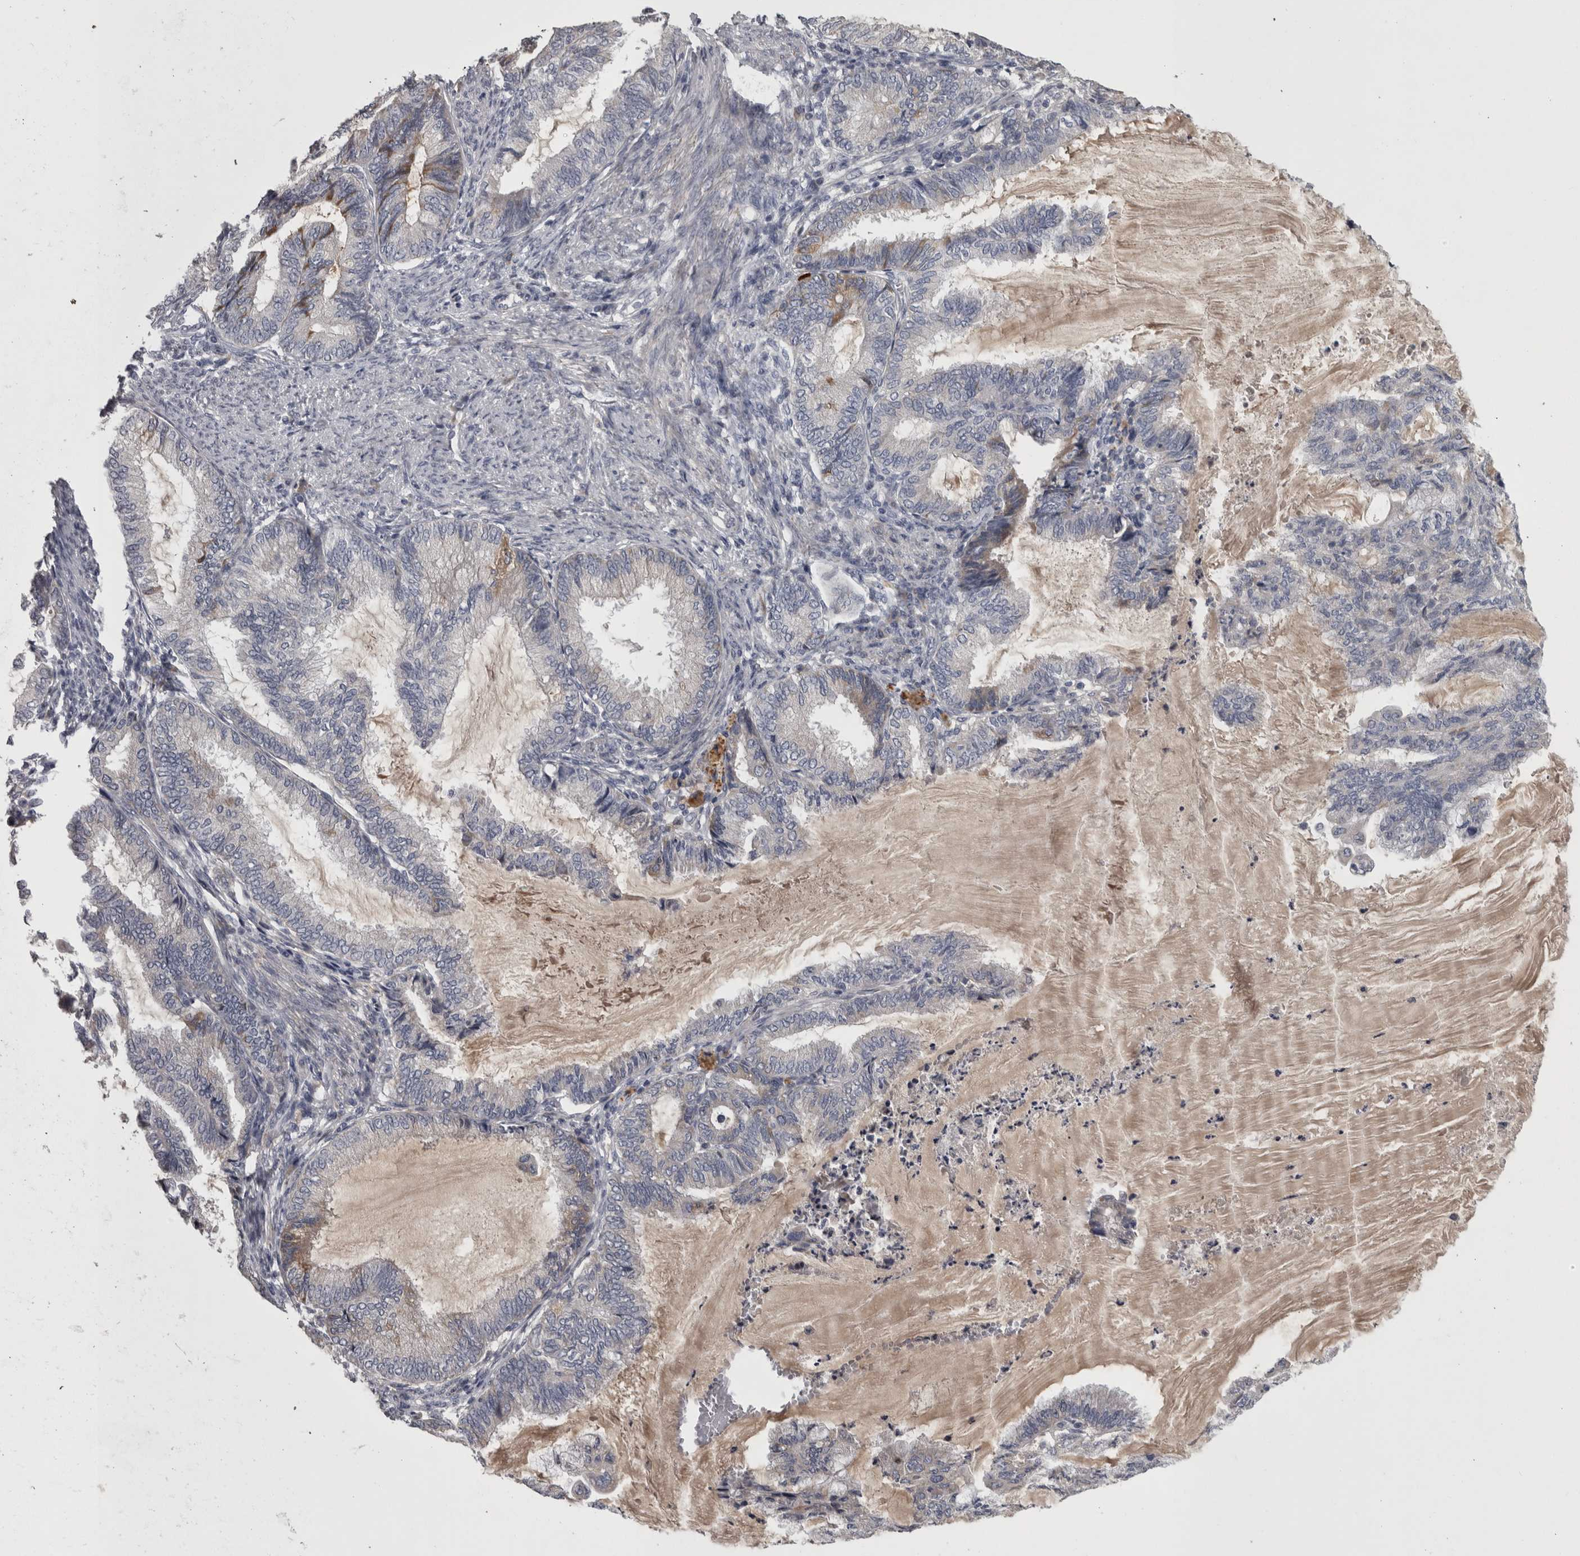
{"staining": {"intensity": "negative", "quantity": "none", "location": "none"}, "tissue": "endometrial cancer", "cell_type": "Tumor cells", "image_type": "cancer", "snomed": [{"axis": "morphology", "description": "Adenocarcinoma, NOS"}, {"axis": "topography", "description": "Endometrium"}], "caption": "DAB immunohistochemical staining of human endometrial cancer (adenocarcinoma) demonstrates no significant staining in tumor cells.", "gene": "DBT", "patient": {"sex": "female", "age": 86}}